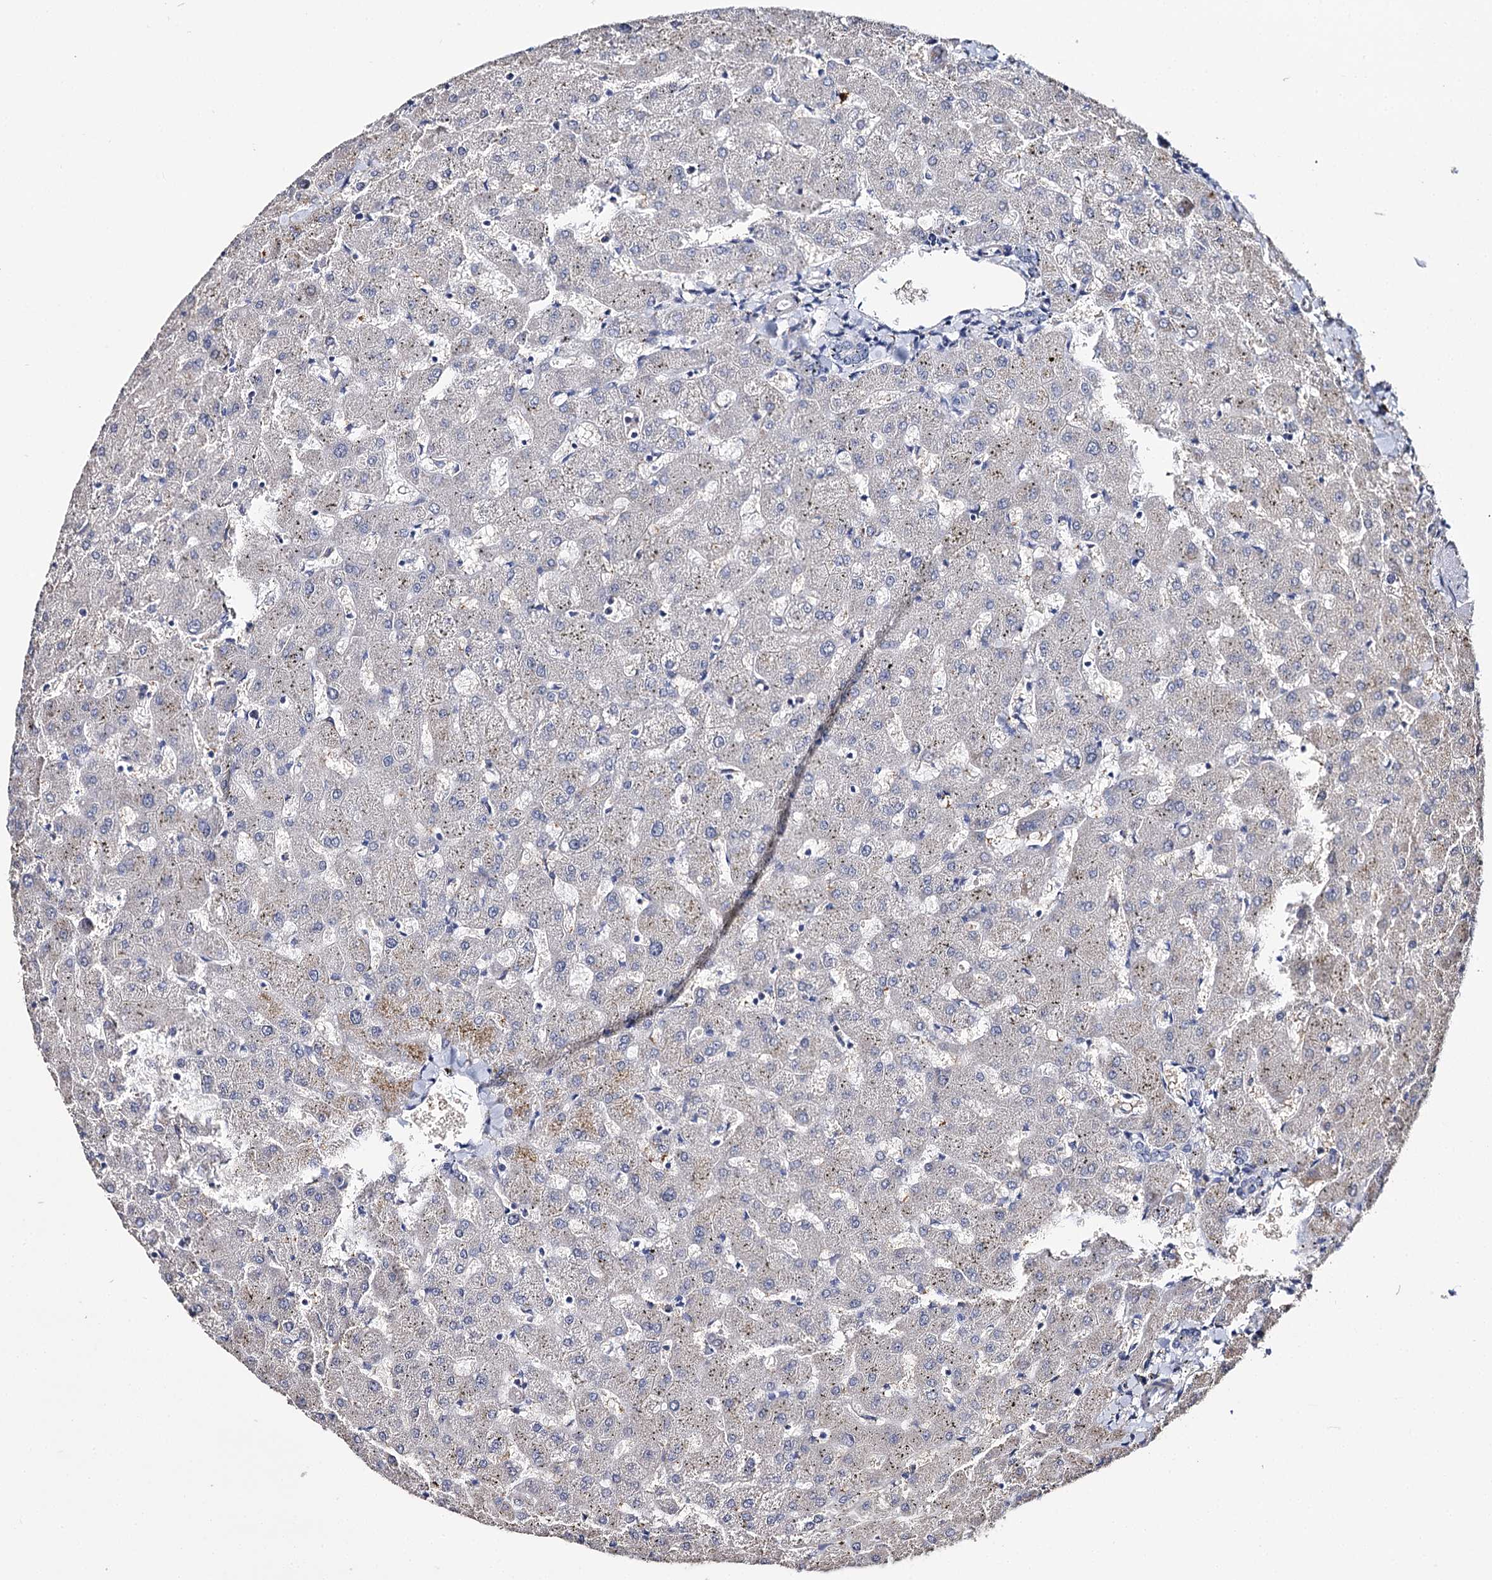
{"staining": {"intensity": "negative", "quantity": "none", "location": "none"}, "tissue": "liver", "cell_type": "Cholangiocytes", "image_type": "normal", "snomed": [{"axis": "morphology", "description": "Normal tissue, NOS"}, {"axis": "topography", "description": "Liver"}], "caption": "Immunohistochemistry (IHC) image of normal liver: liver stained with DAB (3,3'-diaminobenzidine) exhibits no significant protein expression in cholangiocytes.", "gene": "DNAH6", "patient": {"sex": "female", "age": 63}}